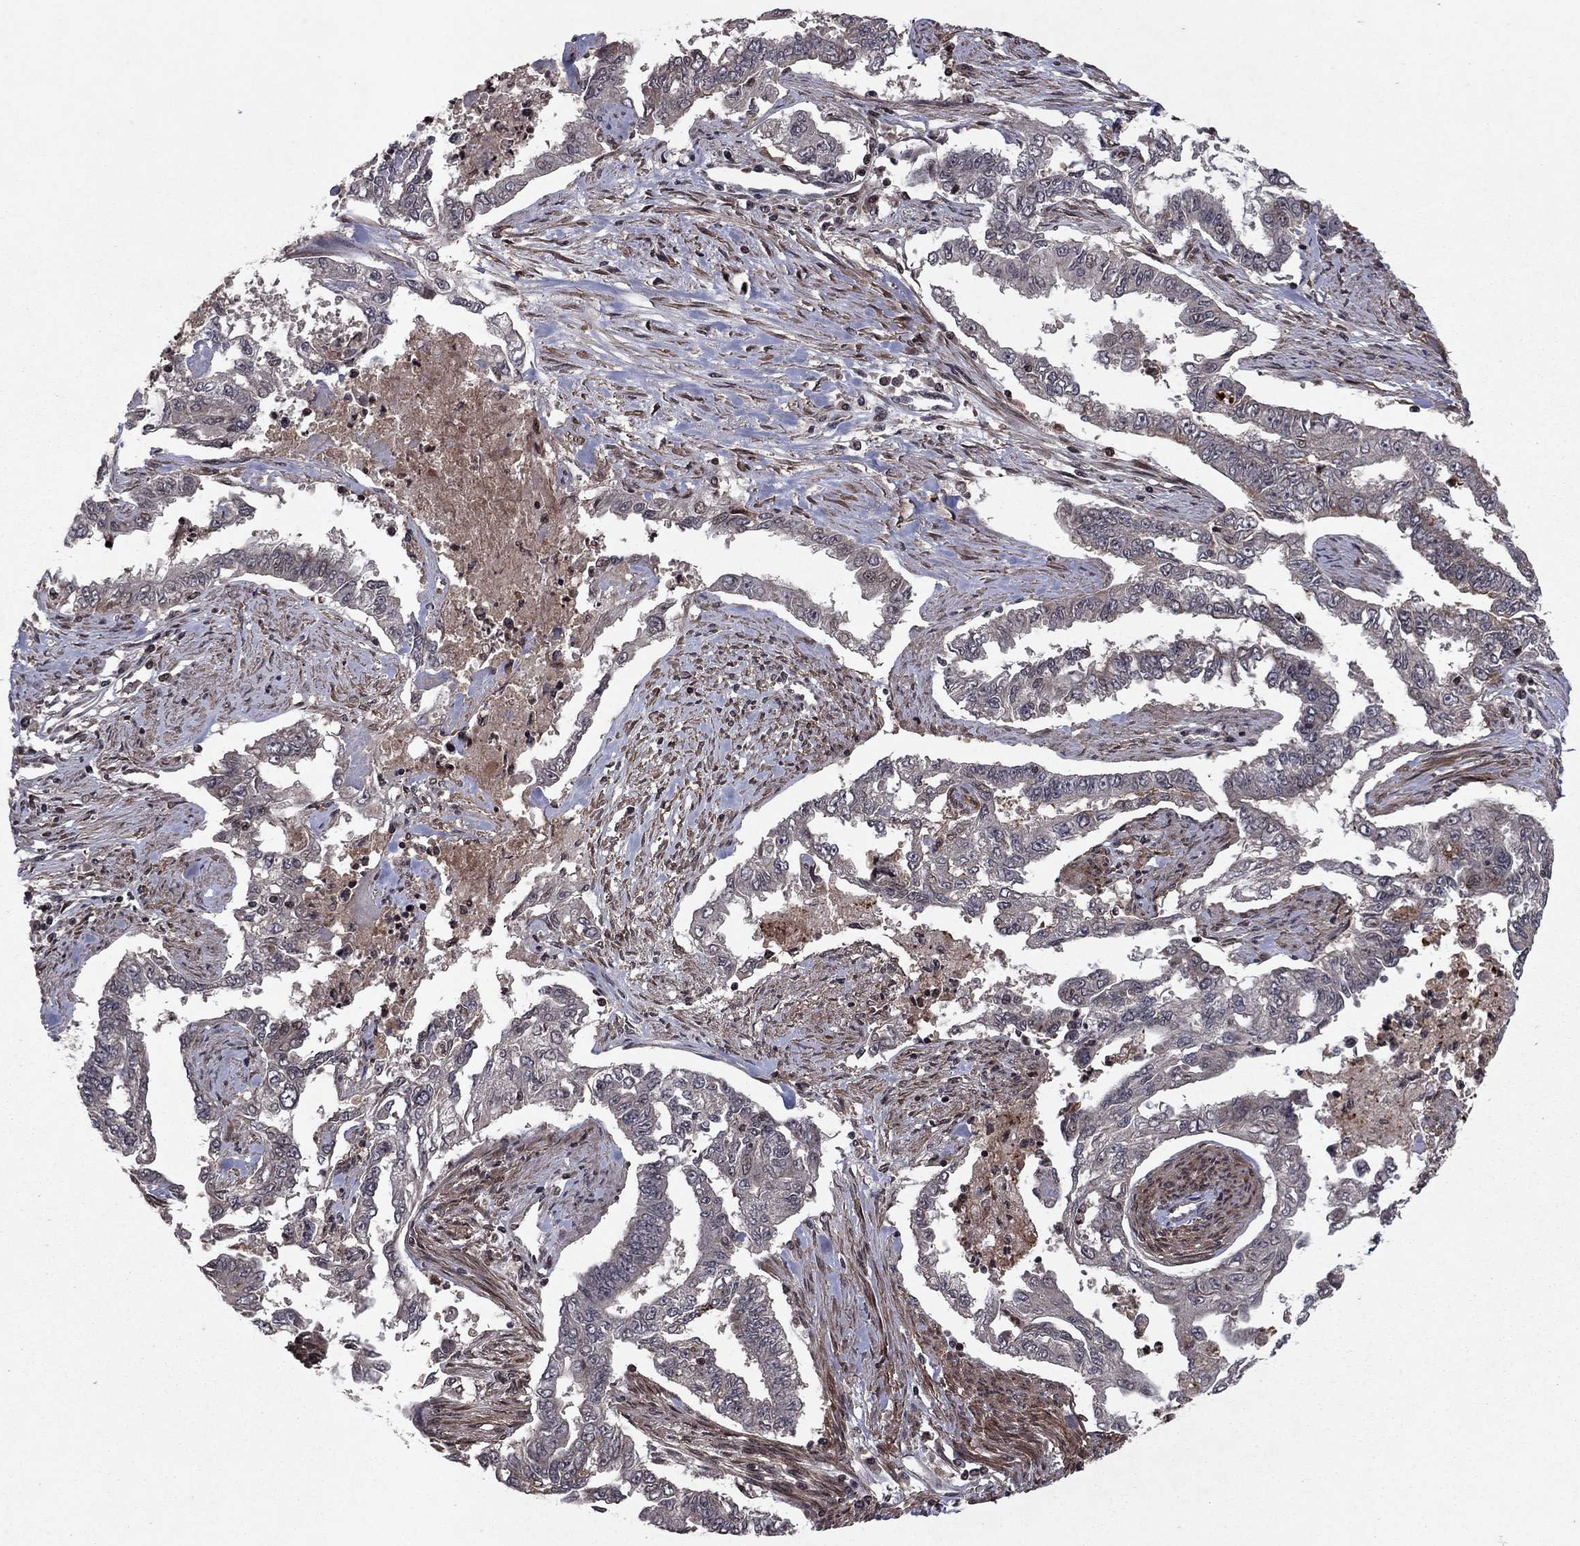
{"staining": {"intensity": "negative", "quantity": "none", "location": "none"}, "tissue": "endometrial cancer", "cell_type": "Tumor cells", "image_type": "cancer", "snomed": [{"axis": "morphology", "description": "Adenocarcinoma, NOS"}, {"axis": "topography", "description": "Uterus"}], "caption": "Human endometrial cancer (adenocarcinoma) stained for a protein using IHC displays no positivity in tumor cells.", "gene": "SORBS1", "patient": {"sex": "female", "age": 59}}